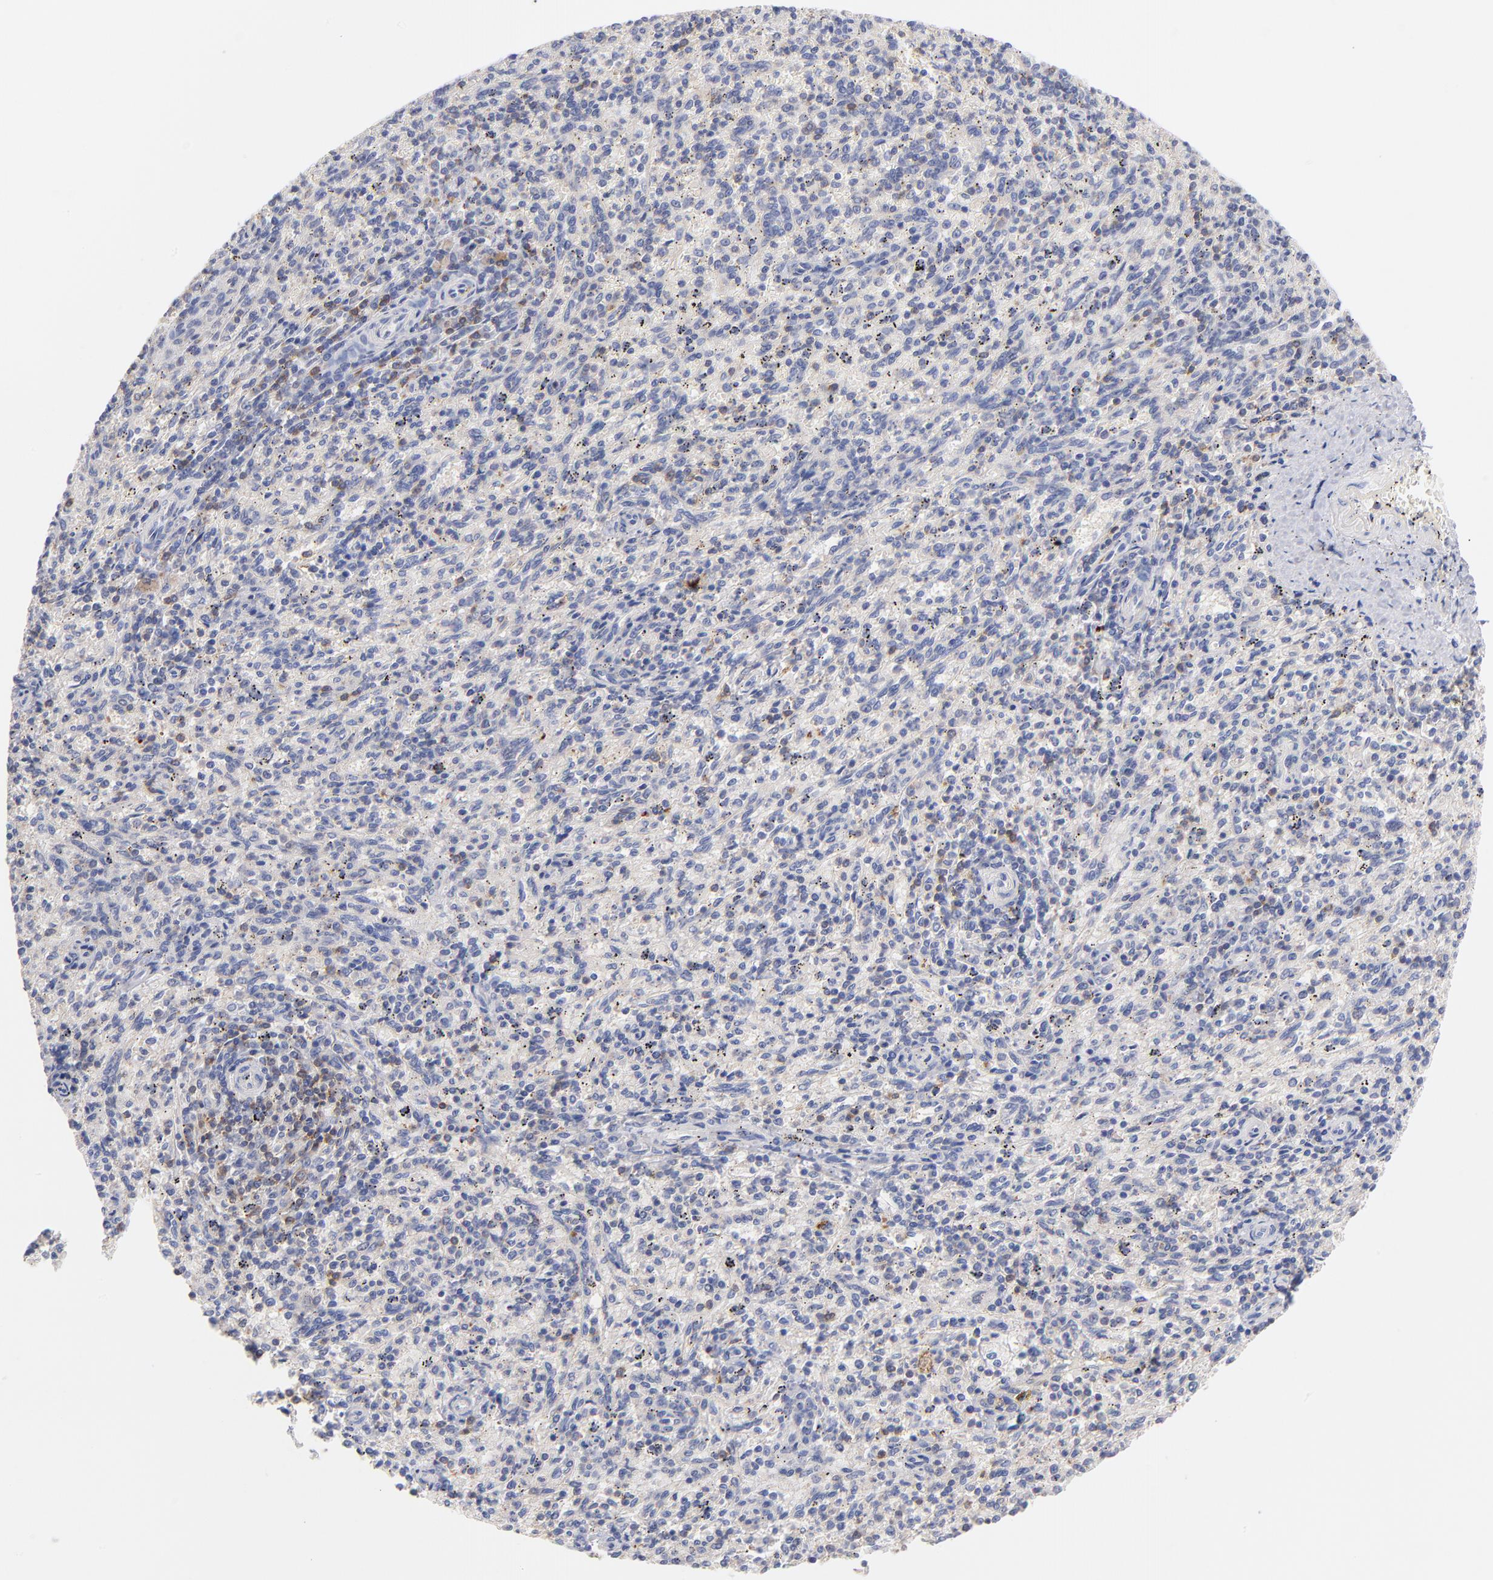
{"staining": {"intensity": "weak", "quantity": "25%-75%", "location": "cytoplasmic/membranous"}, "tissue": "spleen", "cell_type": "Cells in red pulp", "image_type": "normal", "snomed": [{"axis": "morphology", "description": "Normal tissue, NOS"}, {"axis": "topography", "description": "Spleen"}], "caption": "Spleen stained with immunohistochemistry reveals weak cytoplasmic/membranous expression in about 25%-75% of cells in red pulp. The staining was performed using DAB (3,3'-diaminobenzidine), with brown indicating positive protein expression. Nuclei are stained blue with hematoxylin.", "gene": "KREMEN2", "patient": {"sex": "female", "age": 10}}